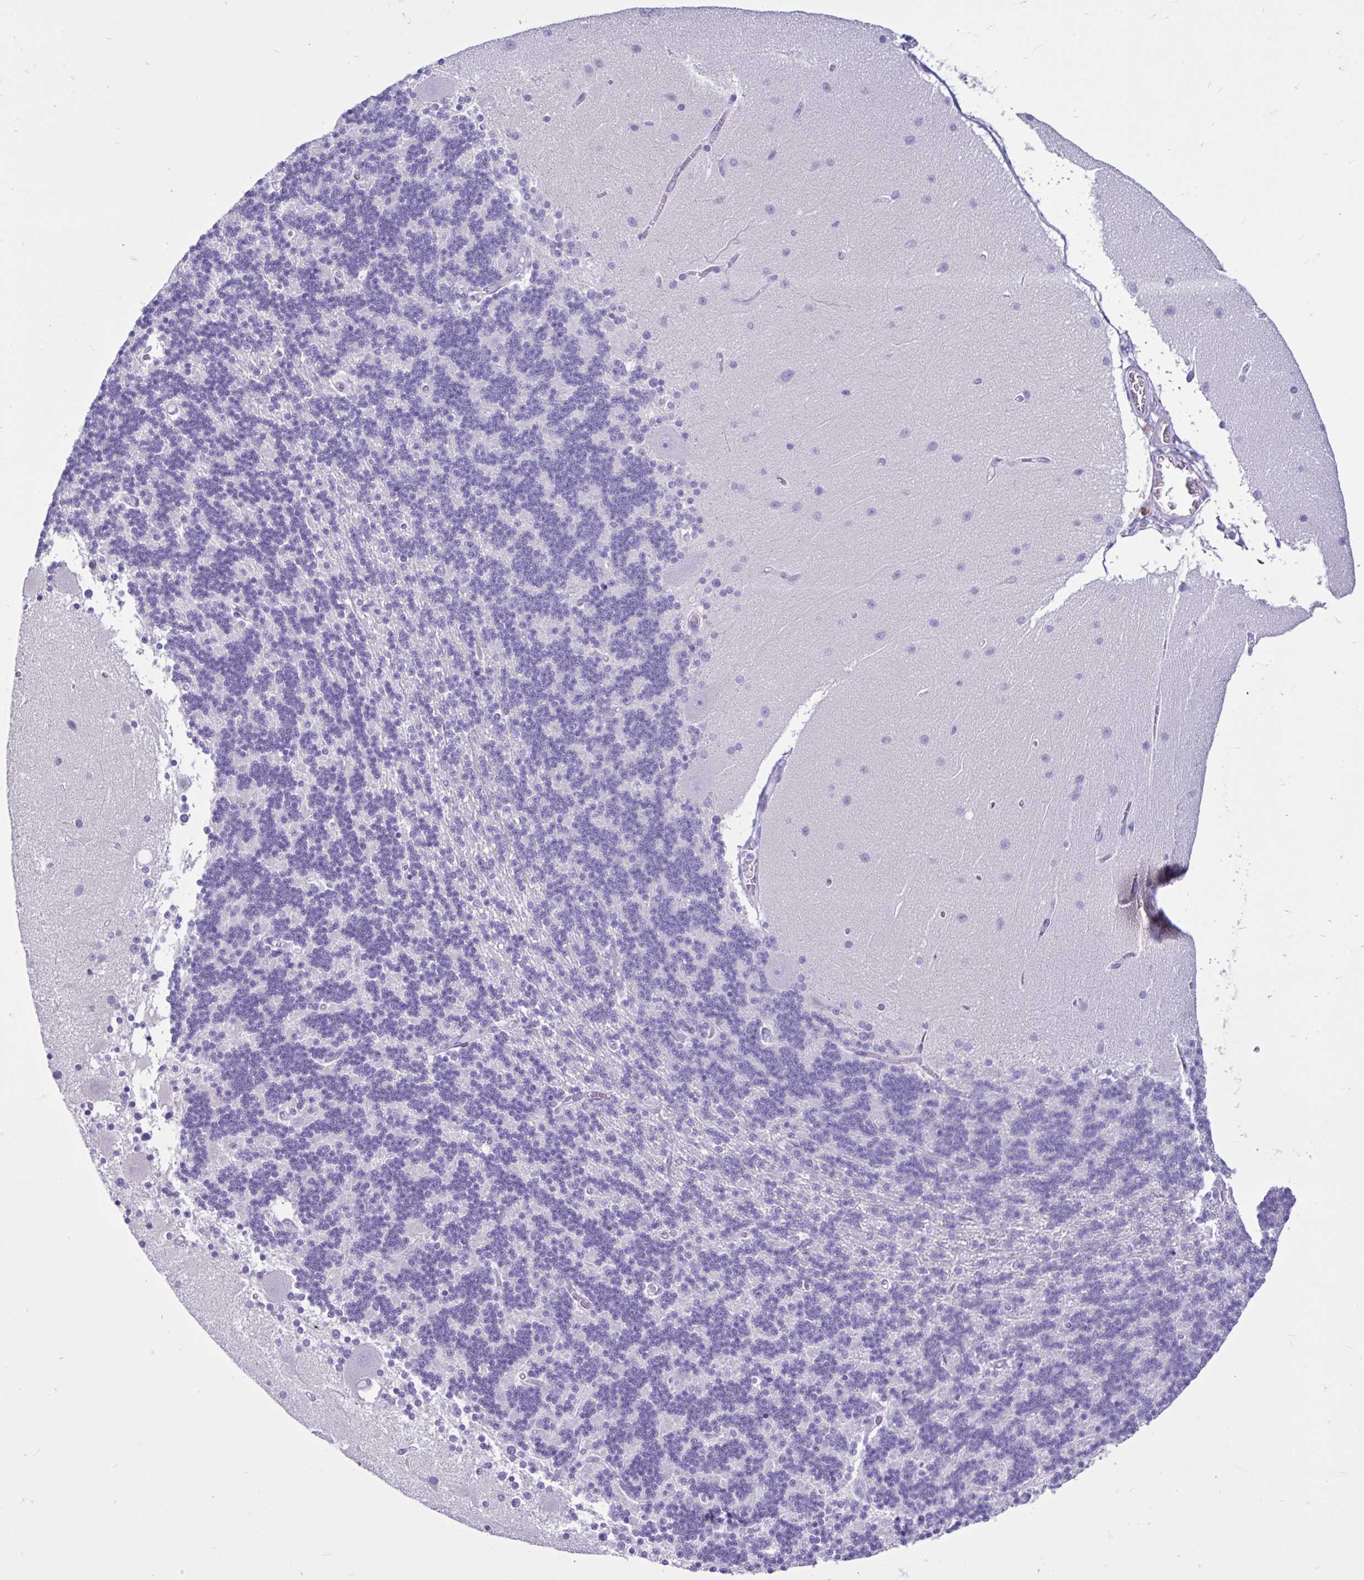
{"staining": {"intensity": "negative", "quantity": "none", "location": "none"}, "tissue": "cerebellum", "cell_type": "Cells in granular layer", "image_type": "normal", "snomed": [{"axis": "morphology", "description": "Normal tissue, NOS"}, {"axis": "topography", "description": "Cerebellum"}], "caption": "DAB immunohistochemical staining of benign human cerebellum reveals no significant staining in cells in granular layer. (DAB (3,3'-diaminobenzidine) immunohistochemistry (IHC), high magnification).", "gene": "CYP19A1", "patient": {"sex": "female", "age": 54}}